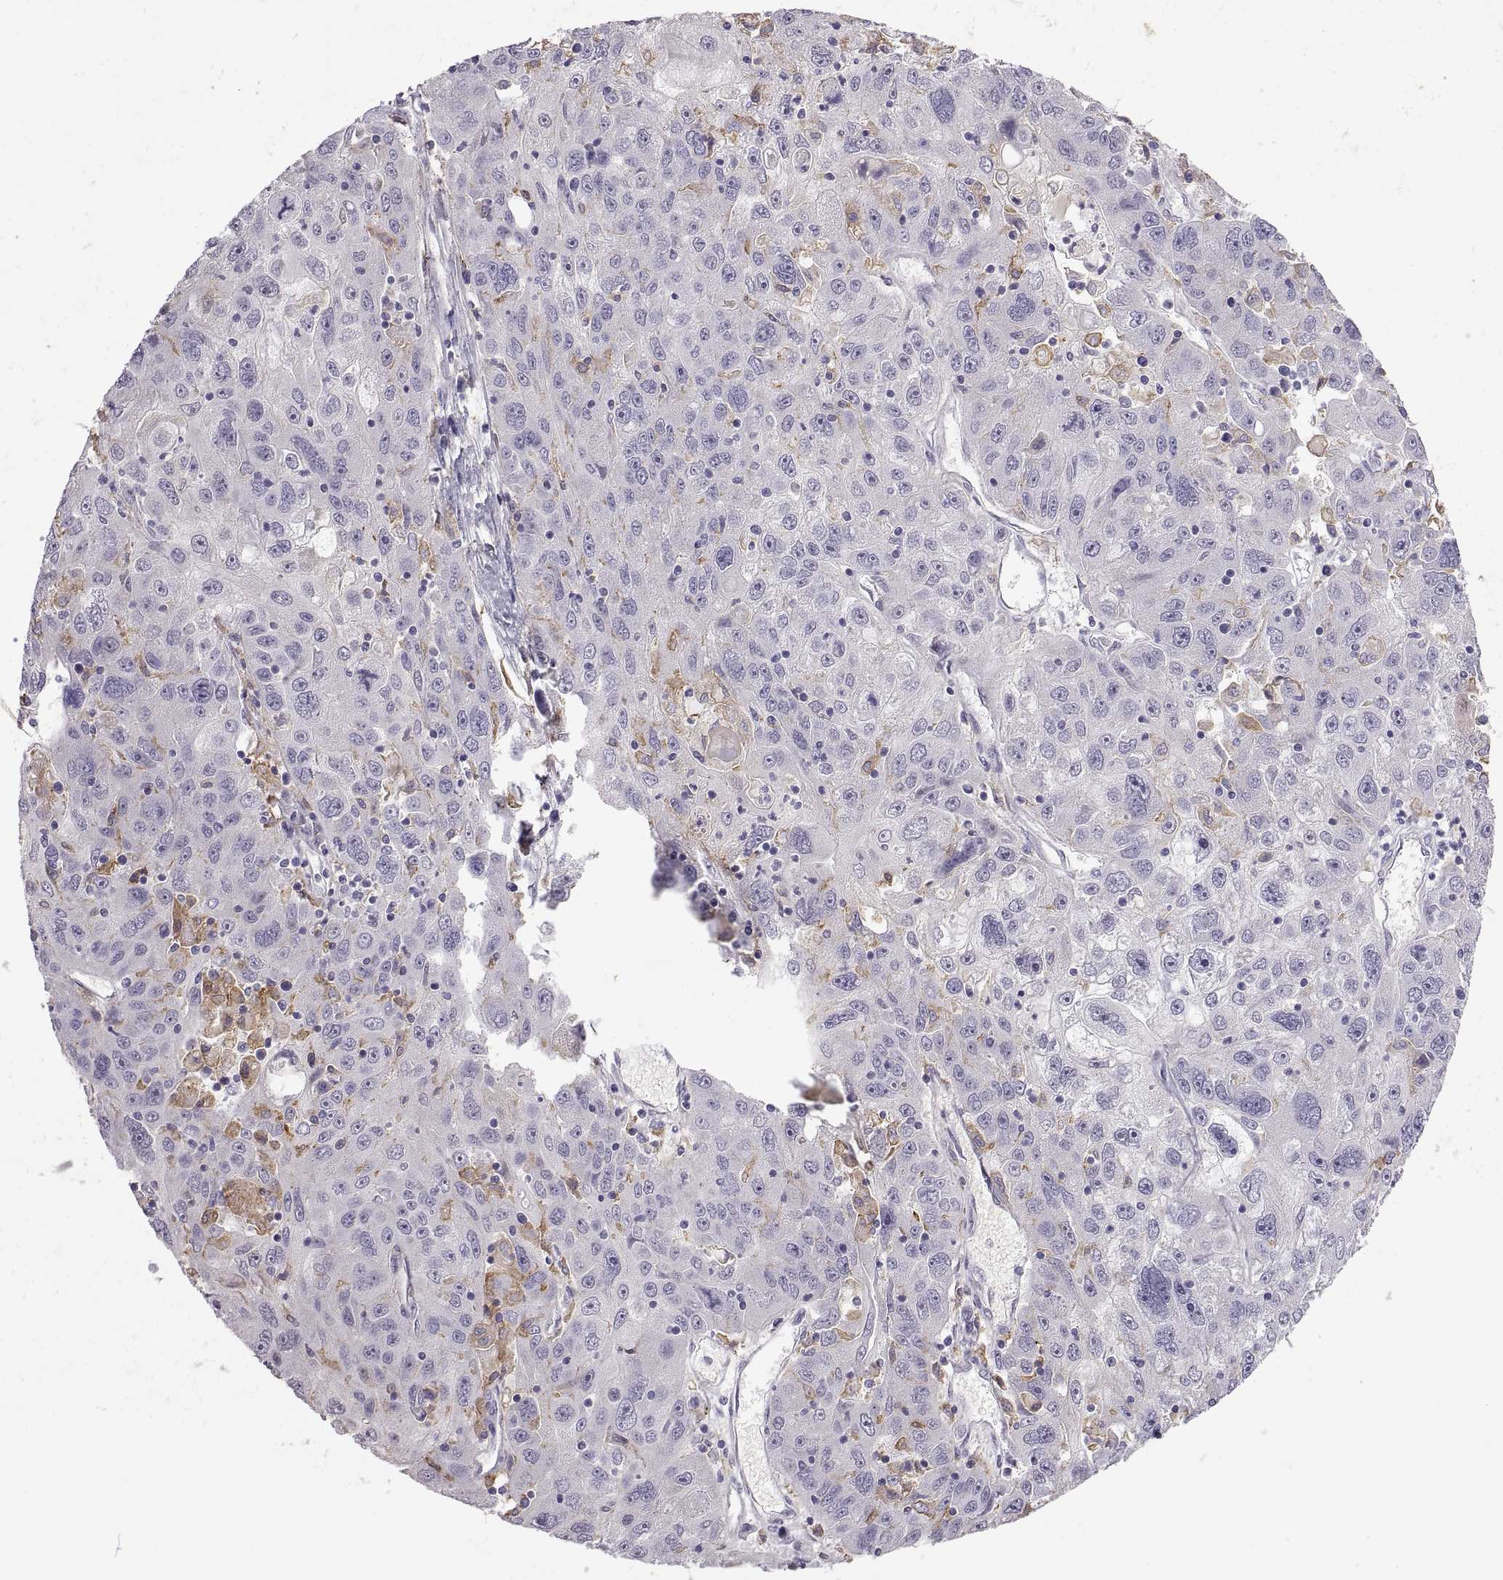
{"staining": {"intensity": "negative", "quantity": "none", "location": "none"}, "tissue": "stomach cancer", "cell_type": "Tumor cells", "image_type": "cancer", "snomed": [{"axis": "morphology", "description": "Adenocarcinoma, NOS"}, {"axis": "topography", "description": "Stomach"}], "caption": "This is an IHC image of stomach adenocarcinoma. There is no staining in tumor cells.", "gene": "MEIOC", "patient": {"sex": "male", "age": 56}}